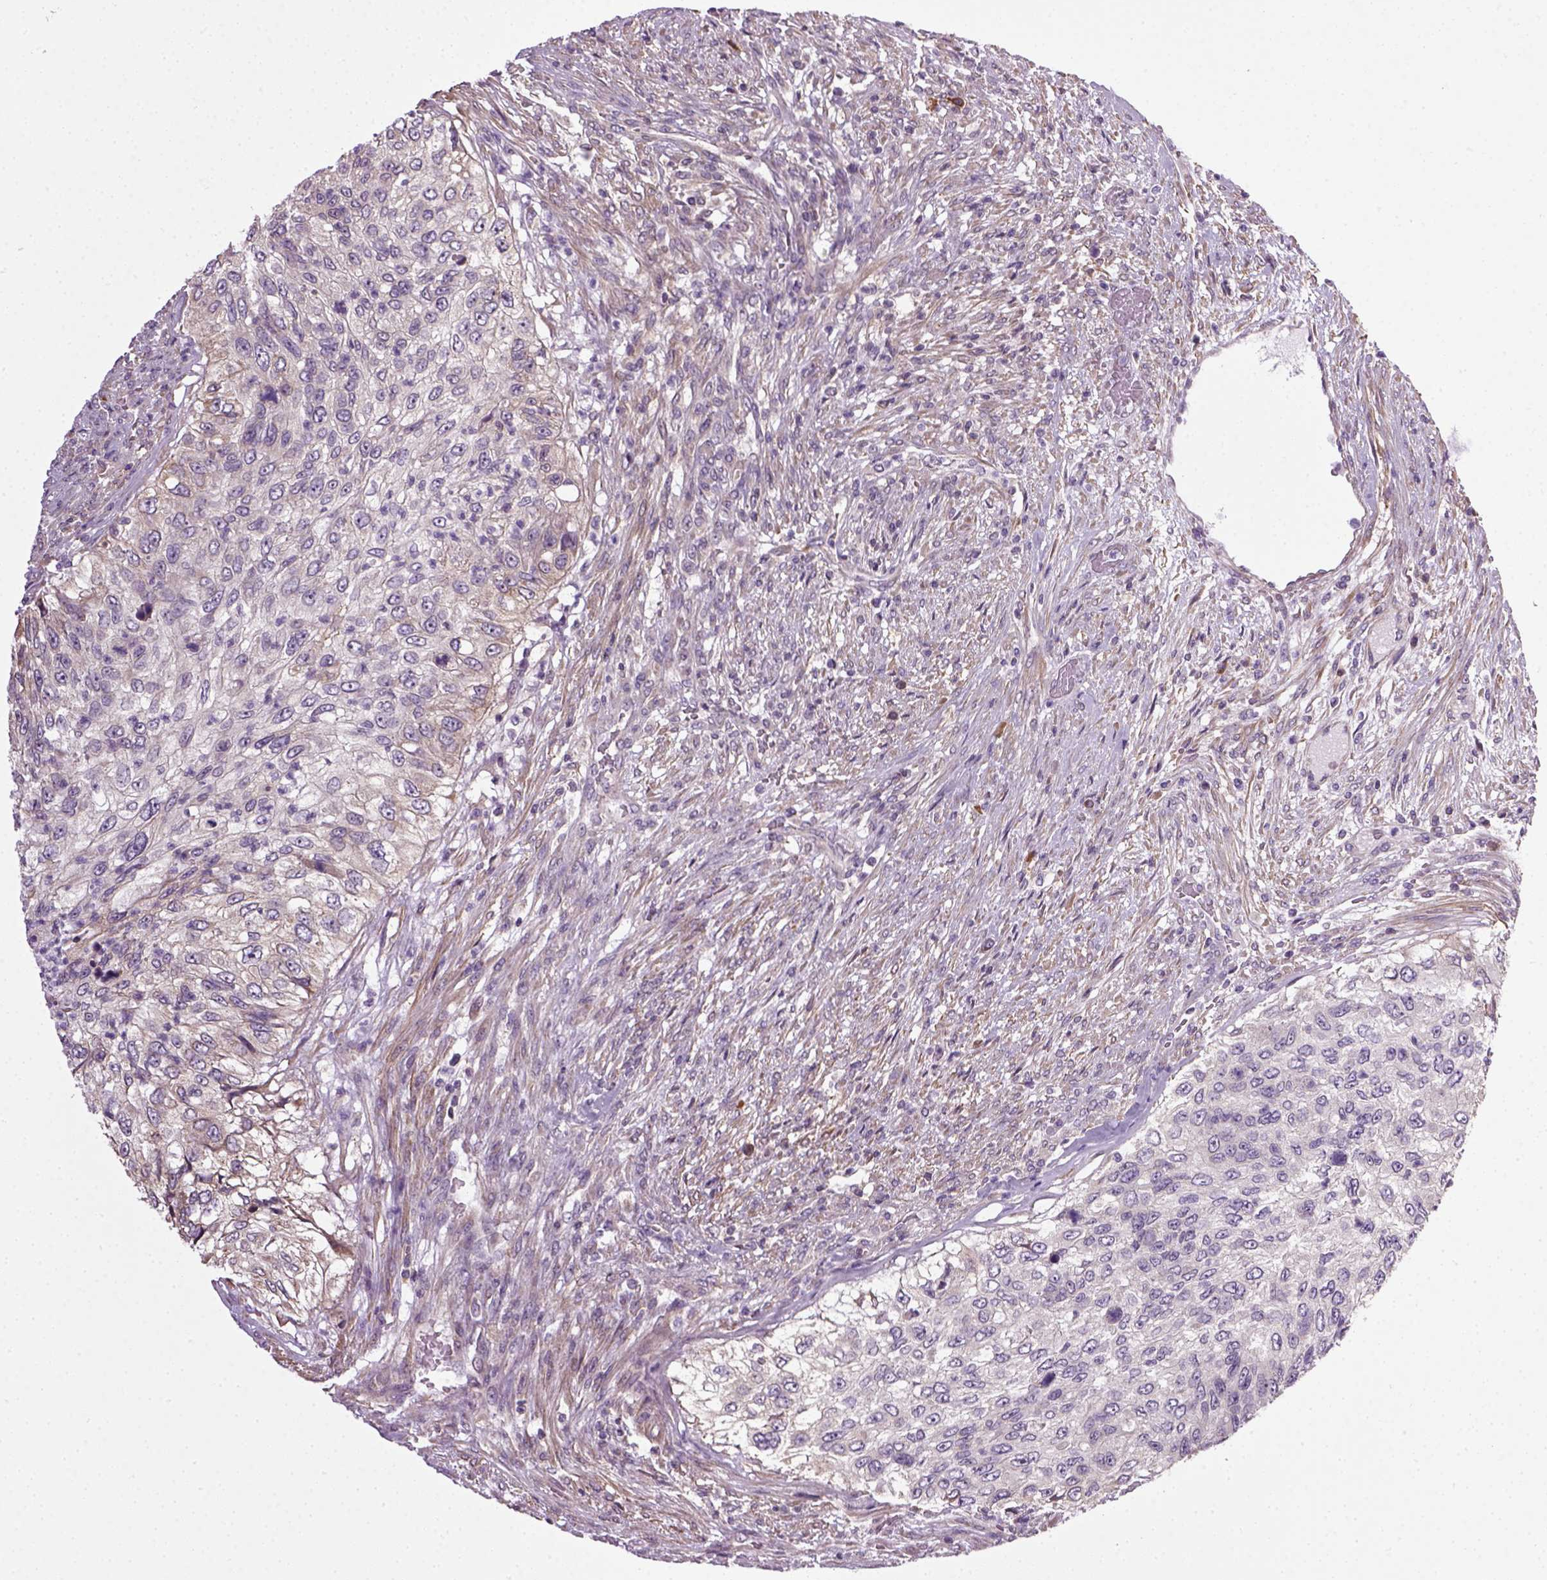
{"staining": {"intensity": "negative", "quantity": "none", "location": "none"}, "tissue": "urothelial cancer", "cell_type": "Tumor cells", "image_type": "cancer", "snomed": [{"axis": "morphology", "description": "Urothelial carcinoma, High grade"}, {"axis": "topography", "description": "Urinary bladder"}], "caption": "Tumor cells are negative for protein expression in human urothelial carcinoma (high-grade).", "gene": "TPRG1", "patient": {"sex": "female", "age": 60}}